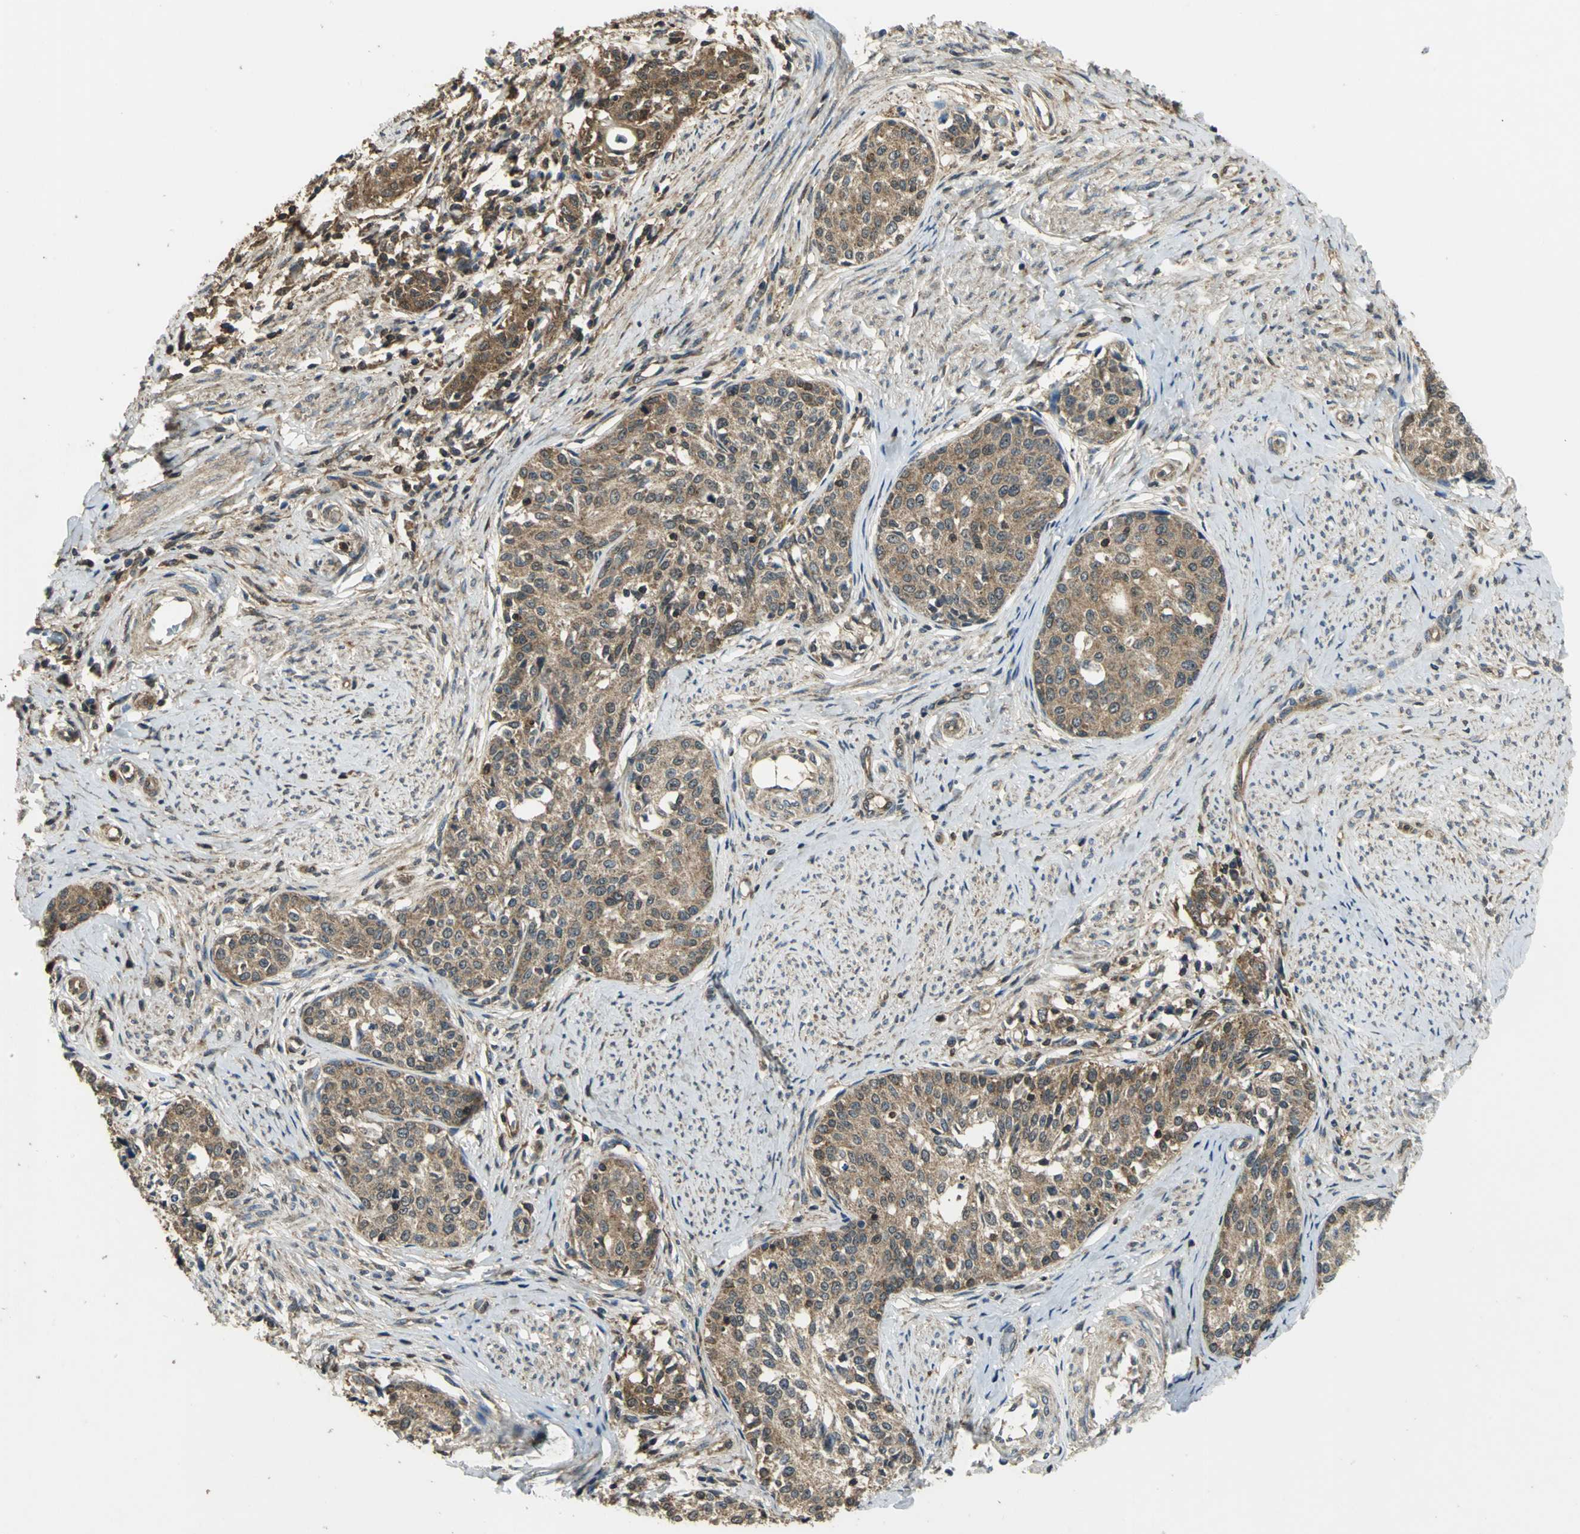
{"staining": {"intensity": "moderate", "quantity": ">75%", "location": "cytoplasmic/membranous"}, "tissue": "cervical cancer", "cell_type": "Tumor cells", "image_type": "cancer", "snomed": [{"axis": "morphology", "description": "Squamous cell carcinoma, NOS"}, {"axis": "morphology", "description": "Adenocarcinoma, NOS"}, {"axis": "topography", "description": "Cervix"}], "caption": "Brown immunohistochemical staining in human cervical squamous cell carcinoma demonstrates moderate cytoplasmic/membranous expression in about >75% of tumor cells.", "gene": "IRF3", "patient": {"sex": "female", "age": 52}}